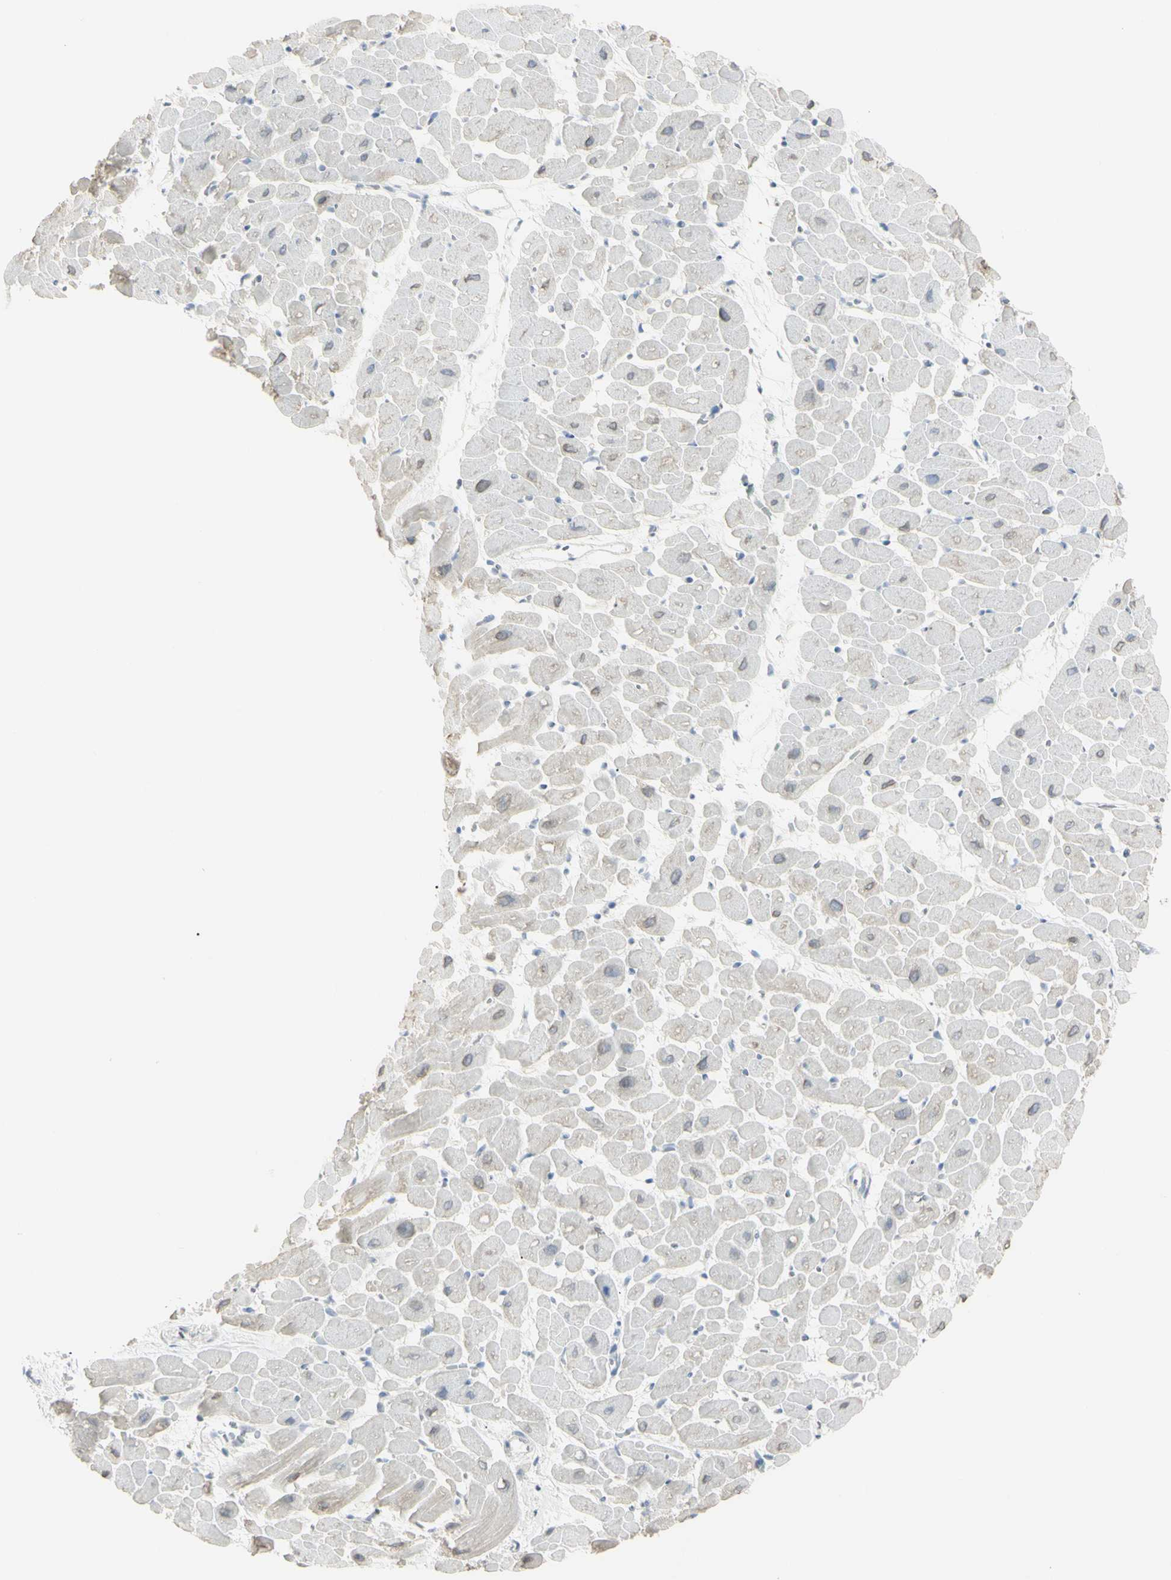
{"staining": {"intensity": "negative", "quantity": "none", "location": "none"}, "tissue": "heart muscle", "cell_type": "Cardiomyocytes", "image_type": "normal", "snomed": [{"axis": "morphology", "description": "Normal tissue, NOS"}, {"axis": "topography", "description": "Heart"}], "caption": "IHC of normal human heart muscle shows no positivity in cardiomyocytes. (DAB (3,3'-diaminobenzidine) immunohistochemistry (IHC), high magnification).", "gene": "PIP", "patient": {"sex": "male", "age": 45}}